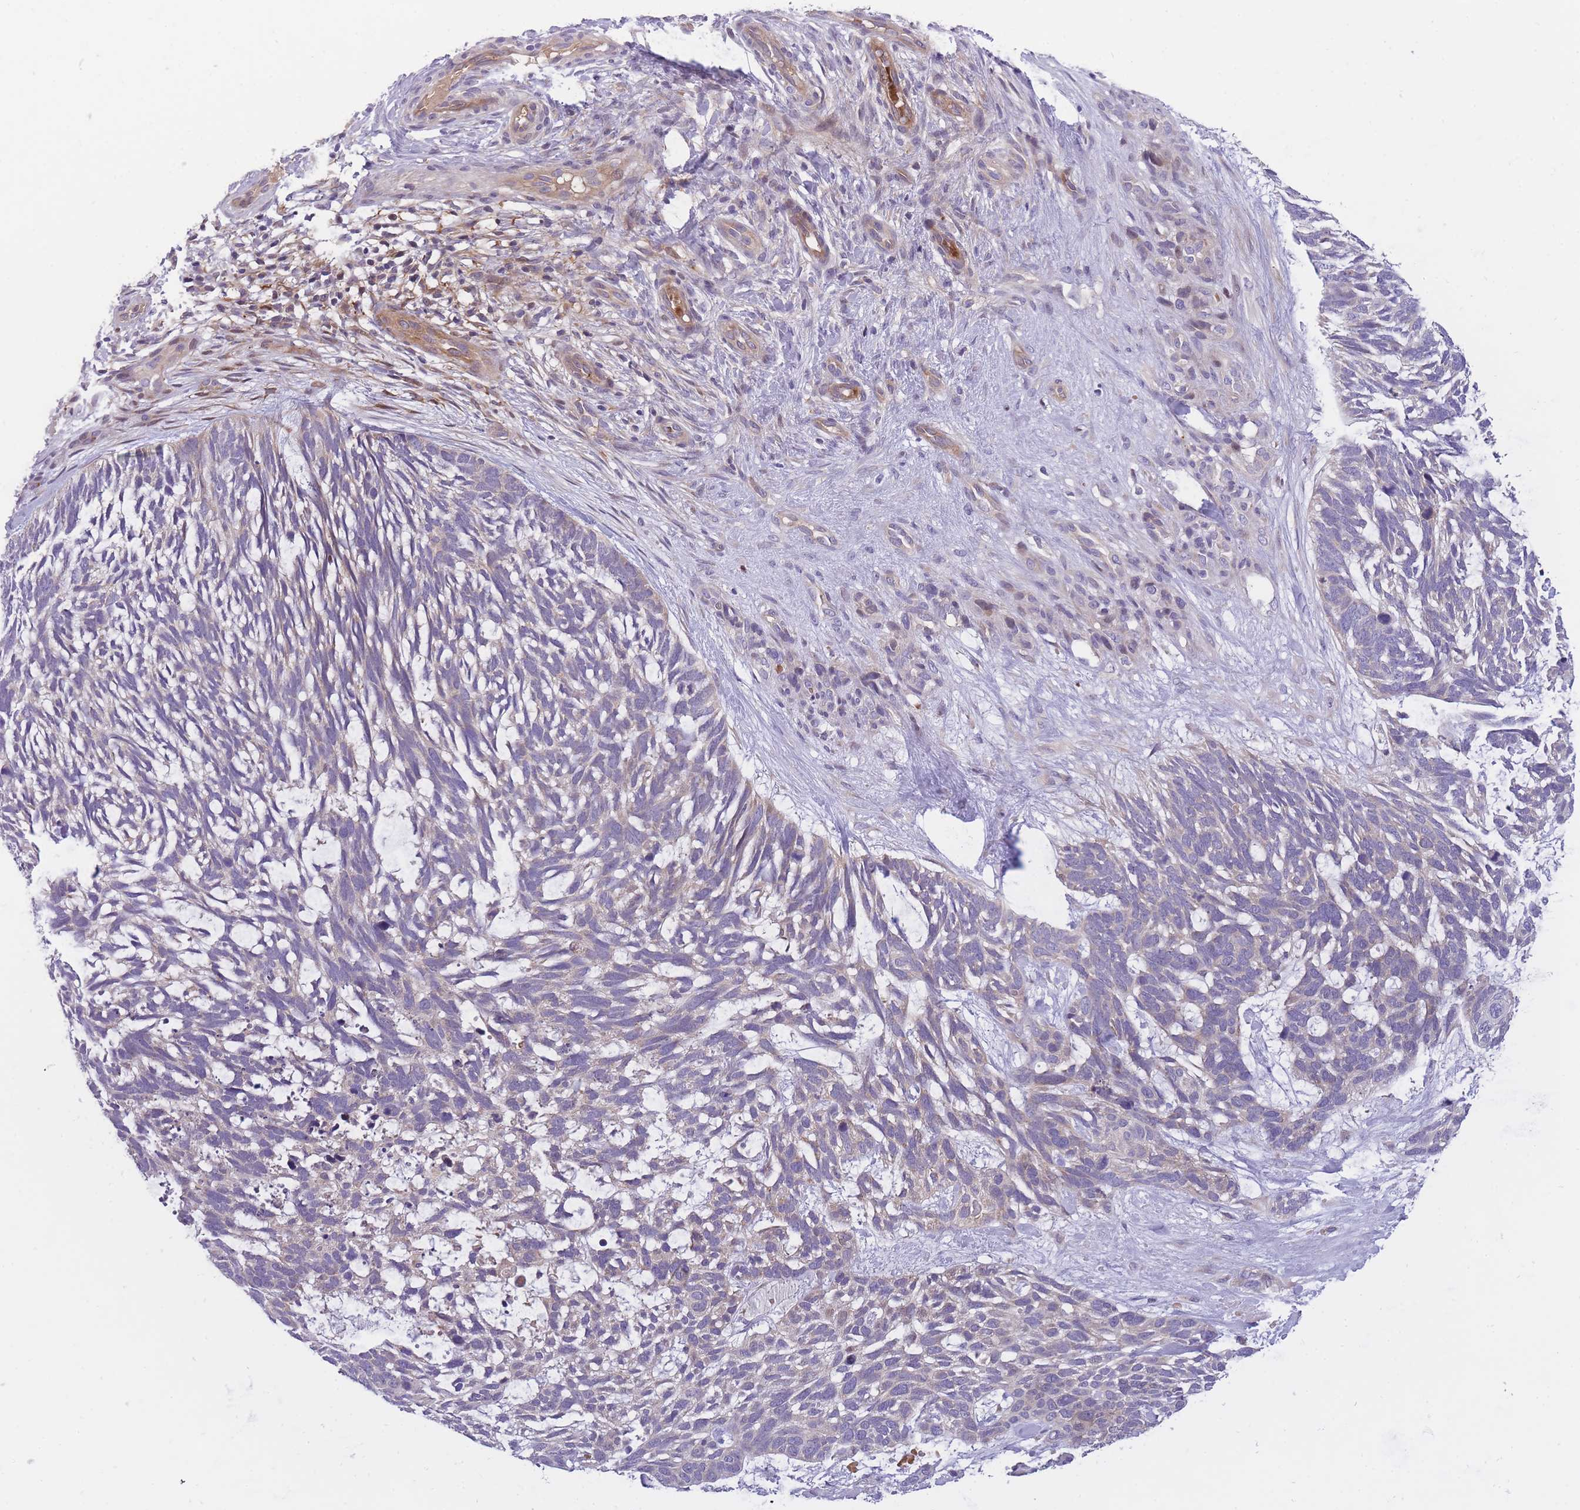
{"staining": {"intensity": "negative", "quantity": "none", "location": "none"}, "tissue": "skin cancer", "cell_type": "Tumor cells", "image_type": "cancer", "snomed": [{"axis": "morphology", "description": "Basal cell carcinoma"}, {"axis": "topography", "description": "Skin"}], "caption": "Tumor cells show no significant expression in skin cancer (basal cell carcinoma).", "gene": "CRYGN", "patient": {"sex": "male", "age": 88}}